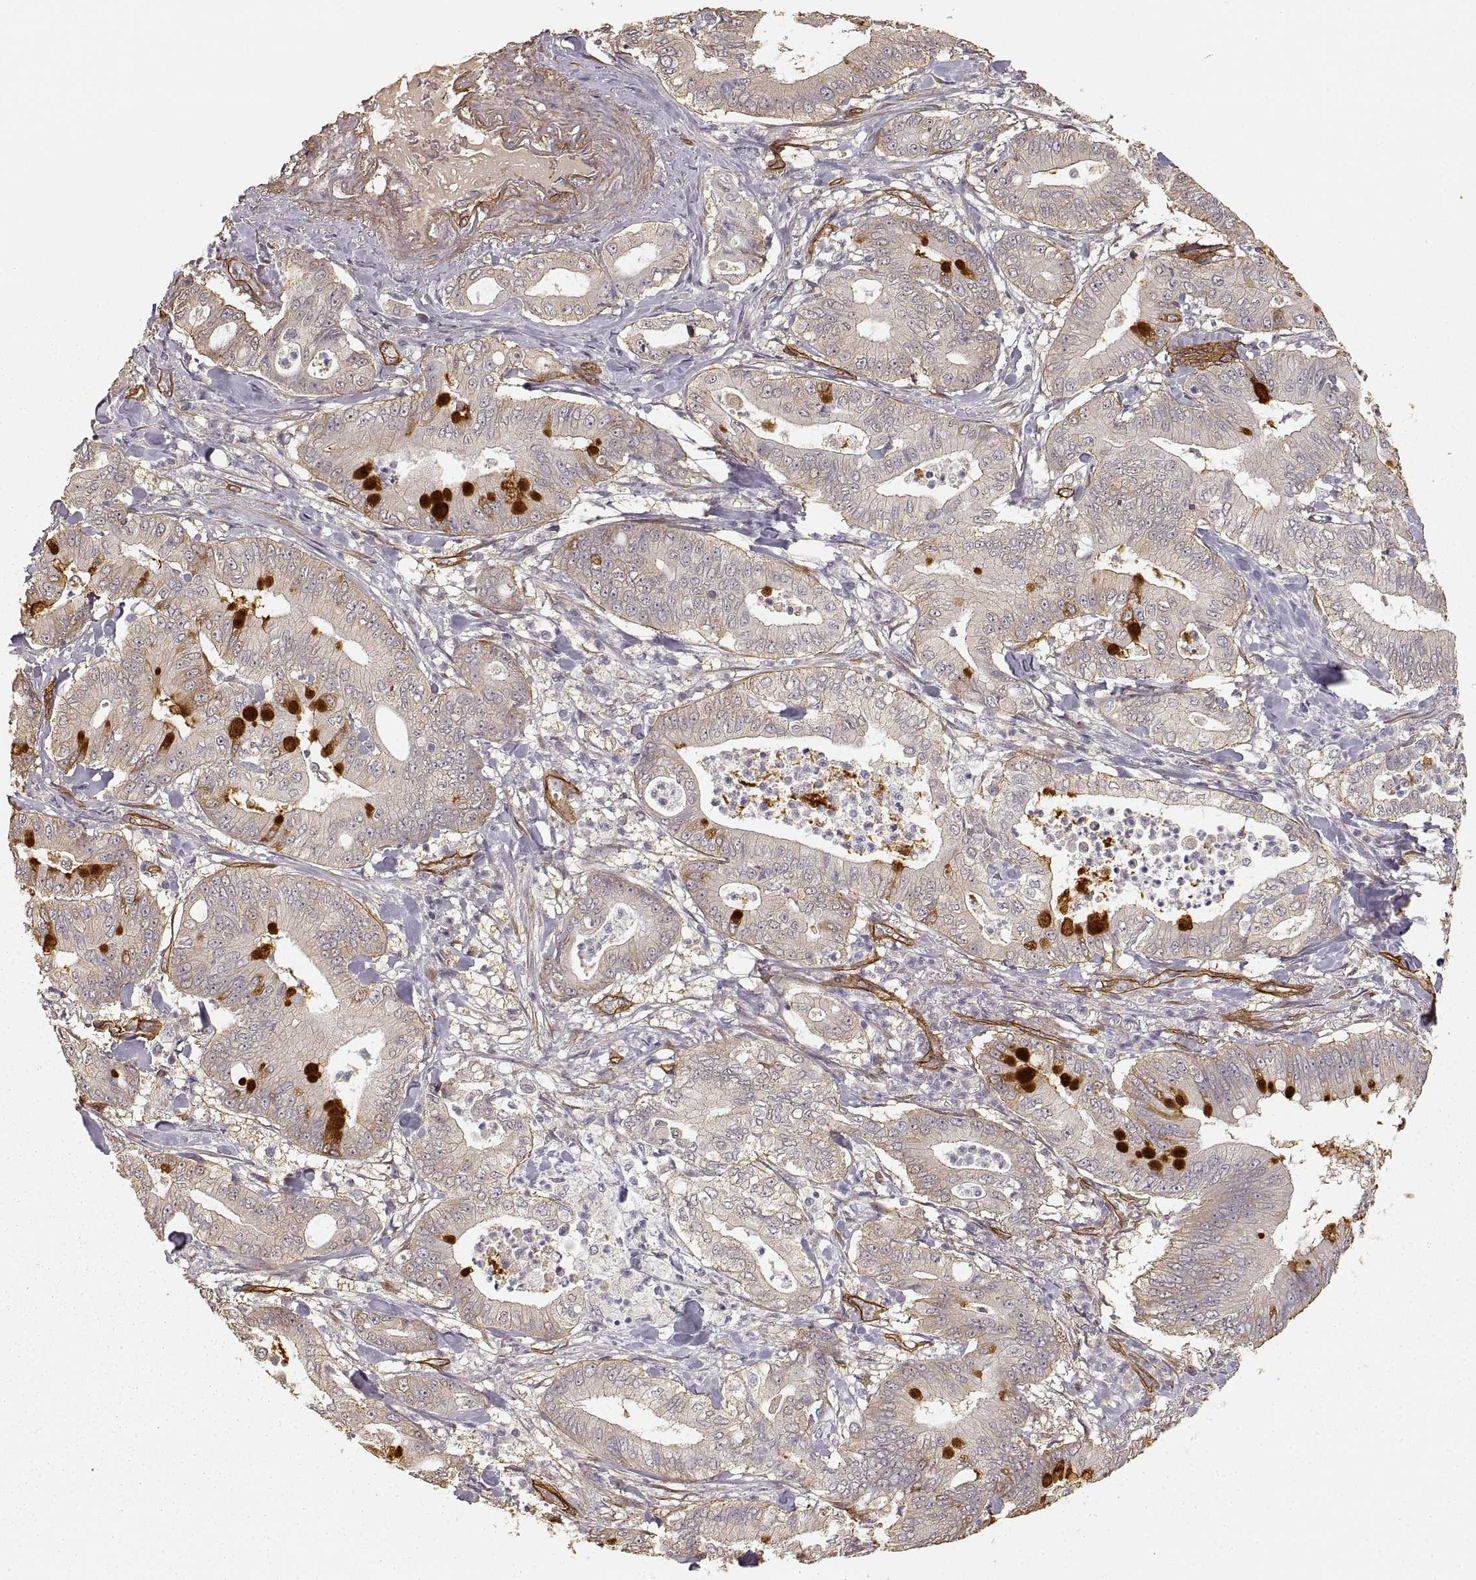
{"staining": {"intensity": "weak", "quantity": "<25%", "location": "cytoplasmic/membranous"}, "tissue": "pancreatic cancer", "cell_type": "Tumor cells", "image_type": "cancer", "snomed": [{"axis": "morphology", "description": "Adenocarcinoma, NOS"}, {"axis": "topography", "description": "Pancreas"}], "caption": "This is an immunohistochemistry (IHC) micrograph of human pancreatic cancer. There is no staining in tumor cells.", "gene": "LAMA4", "patient": {"sex": "male", "age": 71}}